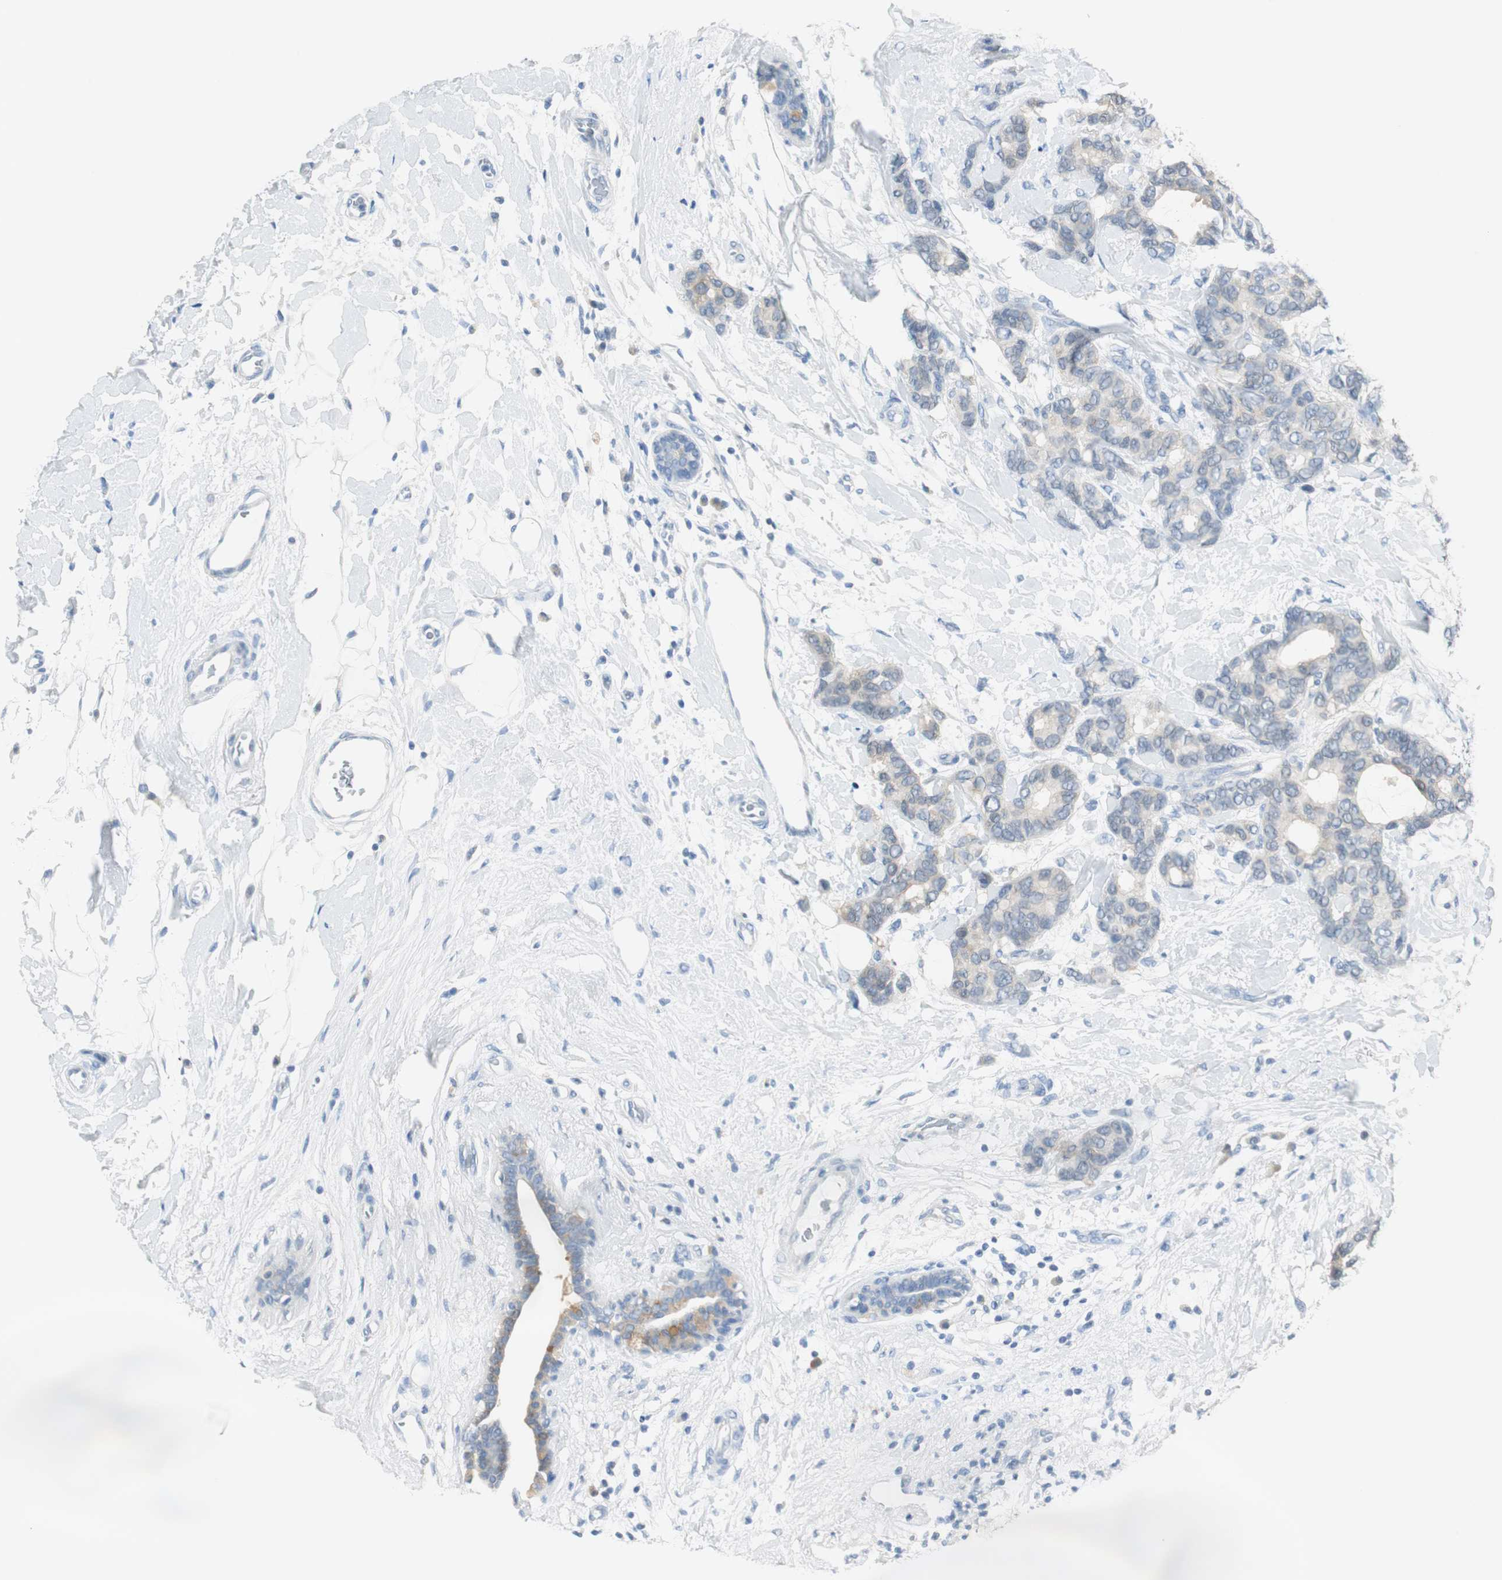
{"staining": {"intensity": "weak", "quantity": "<25%", "location": "cytoplasmic/membranous"}, "tissue": "breast cancer", "cell_type": "Tumor cells", "image_type": "cancer", "snomed": [{"axis": "morphology", "description": "Duct carcinoma"}, {"axis": "topography", "description": "Breast"}], "caption": "Immunohistochemistry histopathology image of neoplastic tissue: human breast invasive ductal carcinoma stained with DAB reveals no significant protein expression in tumor cells.", "gene": "FBP1", "patient": {"sex": "female", "age": 87}}